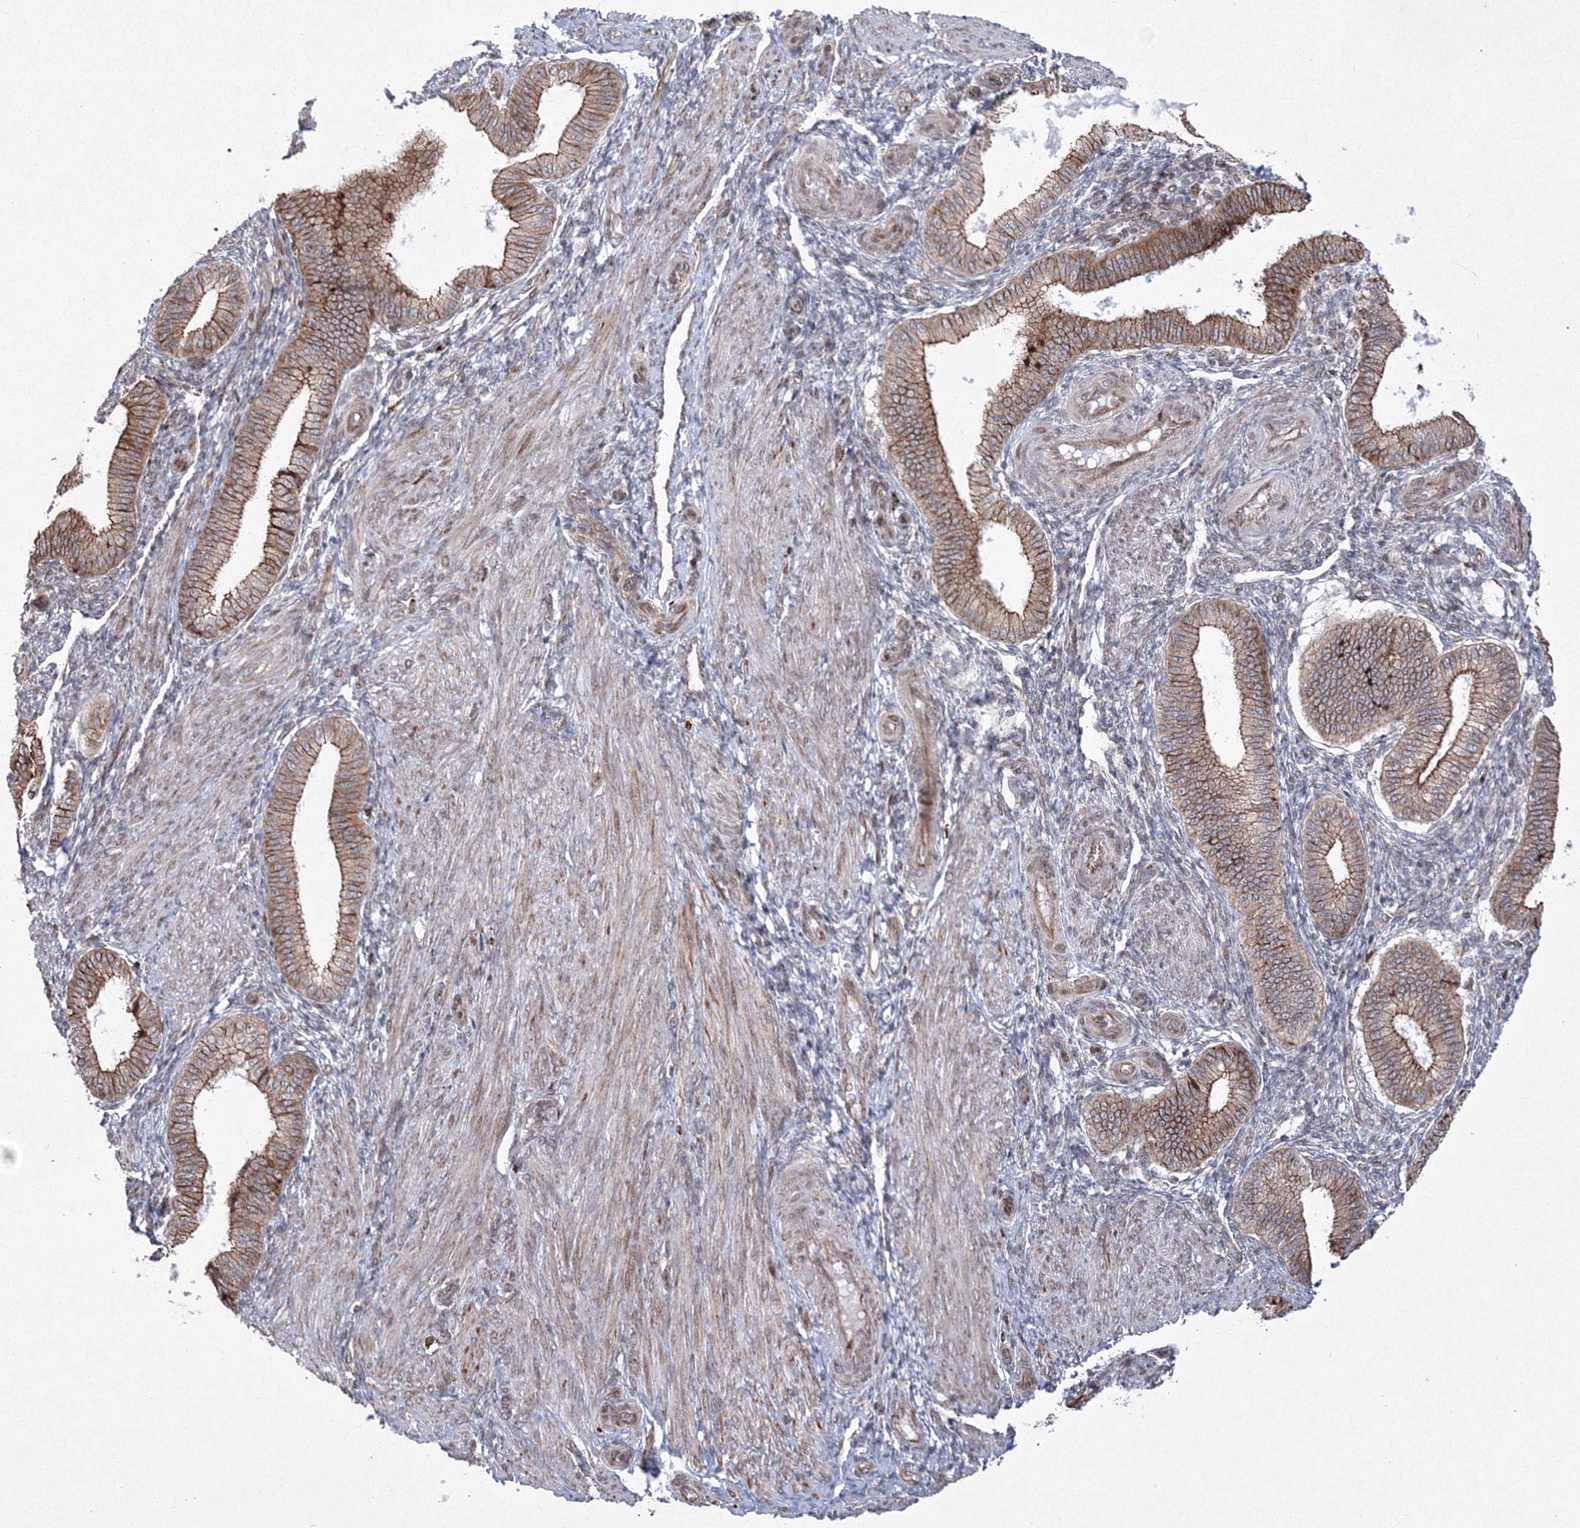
{"staining": {"intensity": "moderate", "quantity": "25%-75%", "location": "cytoplasmic/membranous"}, "tissue": "endometrium", "cell_type": "Cells in endometrial stroma", "image_type": "normal", "snomed": [{"axis": "morphology", "description": "Normal tissue, NOS"}, {"axis": "topography", "description": "Endometrium"}], "caption": "Endometrium stained with DAB immunohistochemistry shows medium levels of moderate cytoplasmic/membranous staining in about 25%-75% of cells in endometrial stroma.", "gene": "EFCAB12", "patient": {"sex": "female", "age": 39}}